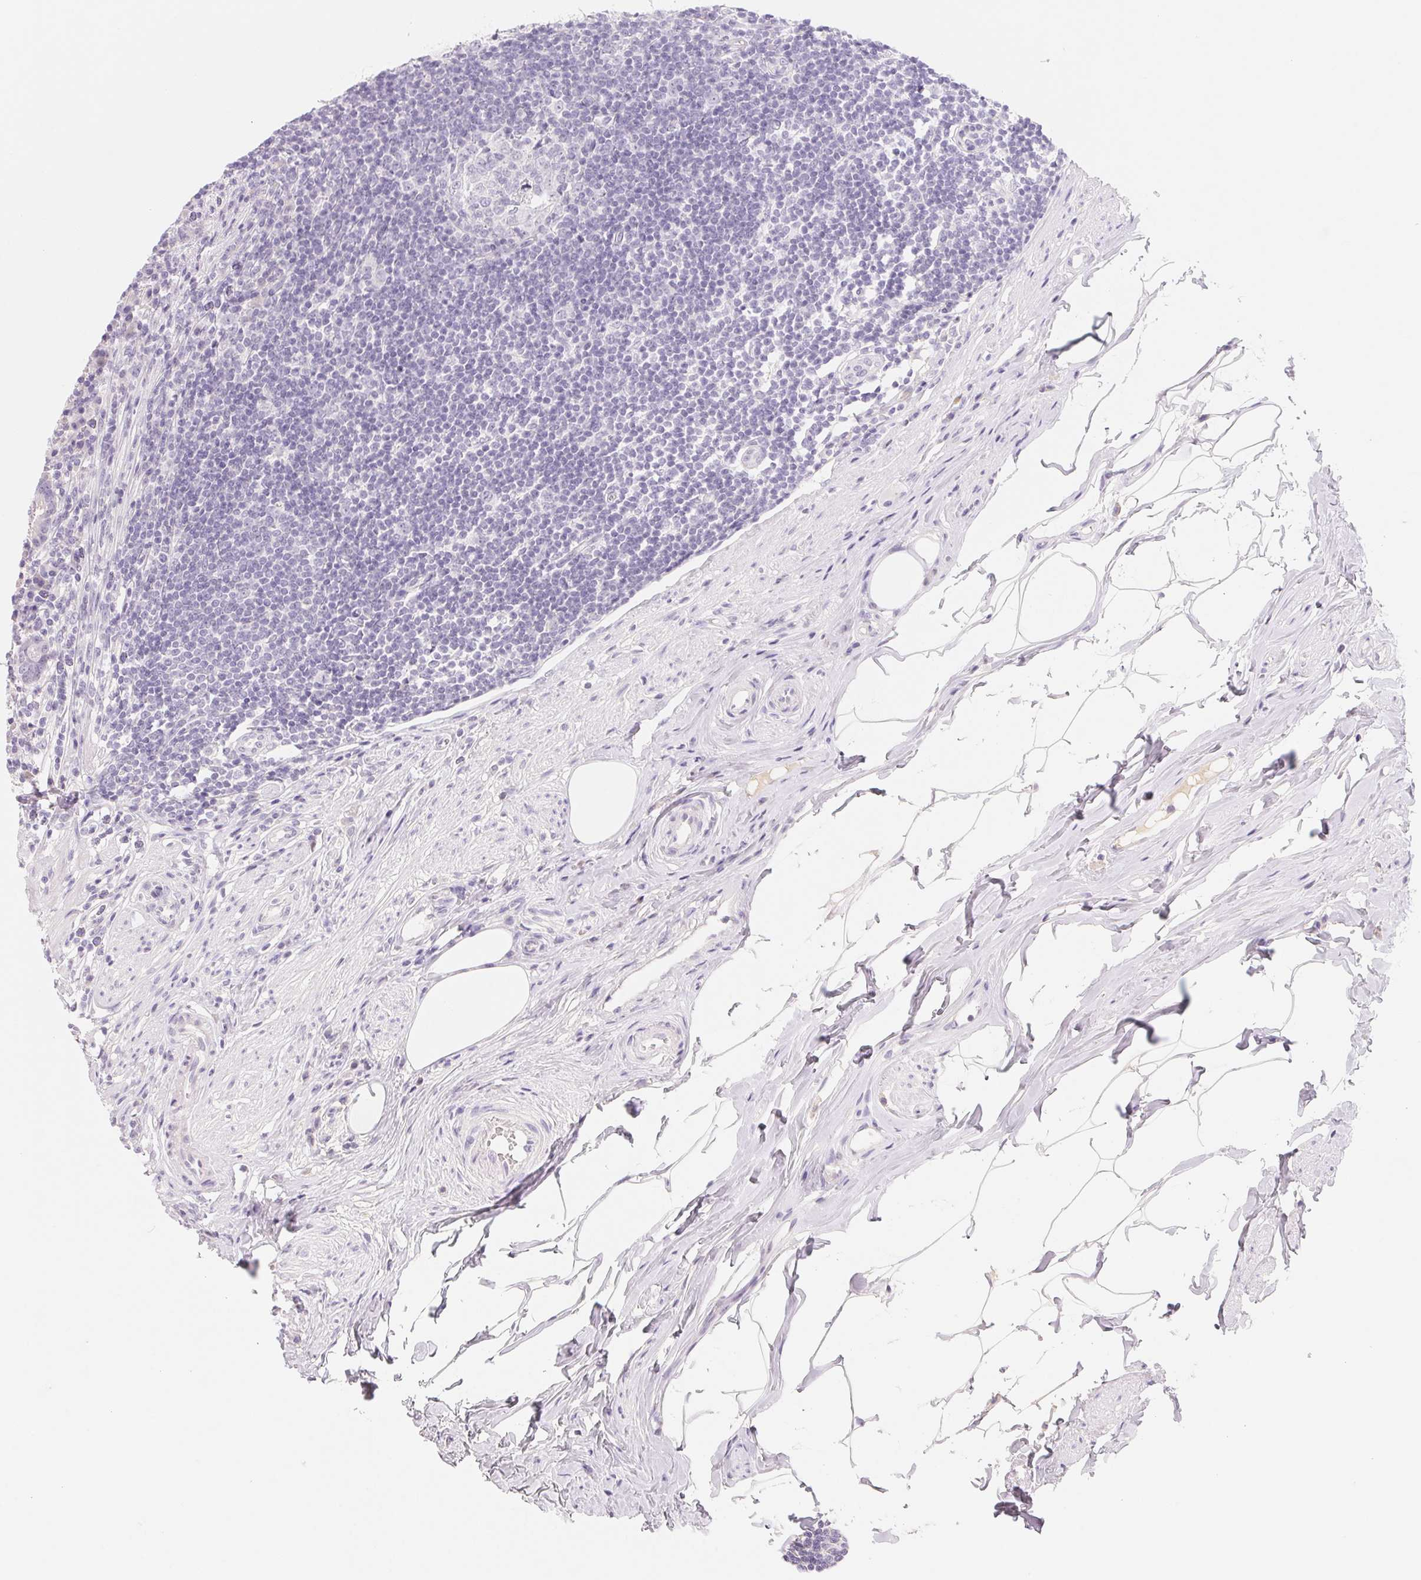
{"staining": {"intensity": "negative", "quantity": "none", "location": "none"}, "tissue": "appendix", "cell_type": "Glandular cells", "image_type": "normal", "snomed": [{"axis": "morphology", "description": "Normal tissue, NOS"}, {"axis": "topography", "description": "Appendix"}], "caption": "Protein analysis of normal appendix demonstrates no significant positivity in glandular cells. (DAB (3,3'-diaminobenzidine) immunohistochemistry with hematoxylin counter stain).", "gene": "MCOLN3", "patient": {"sex": "female", "age": 56}}